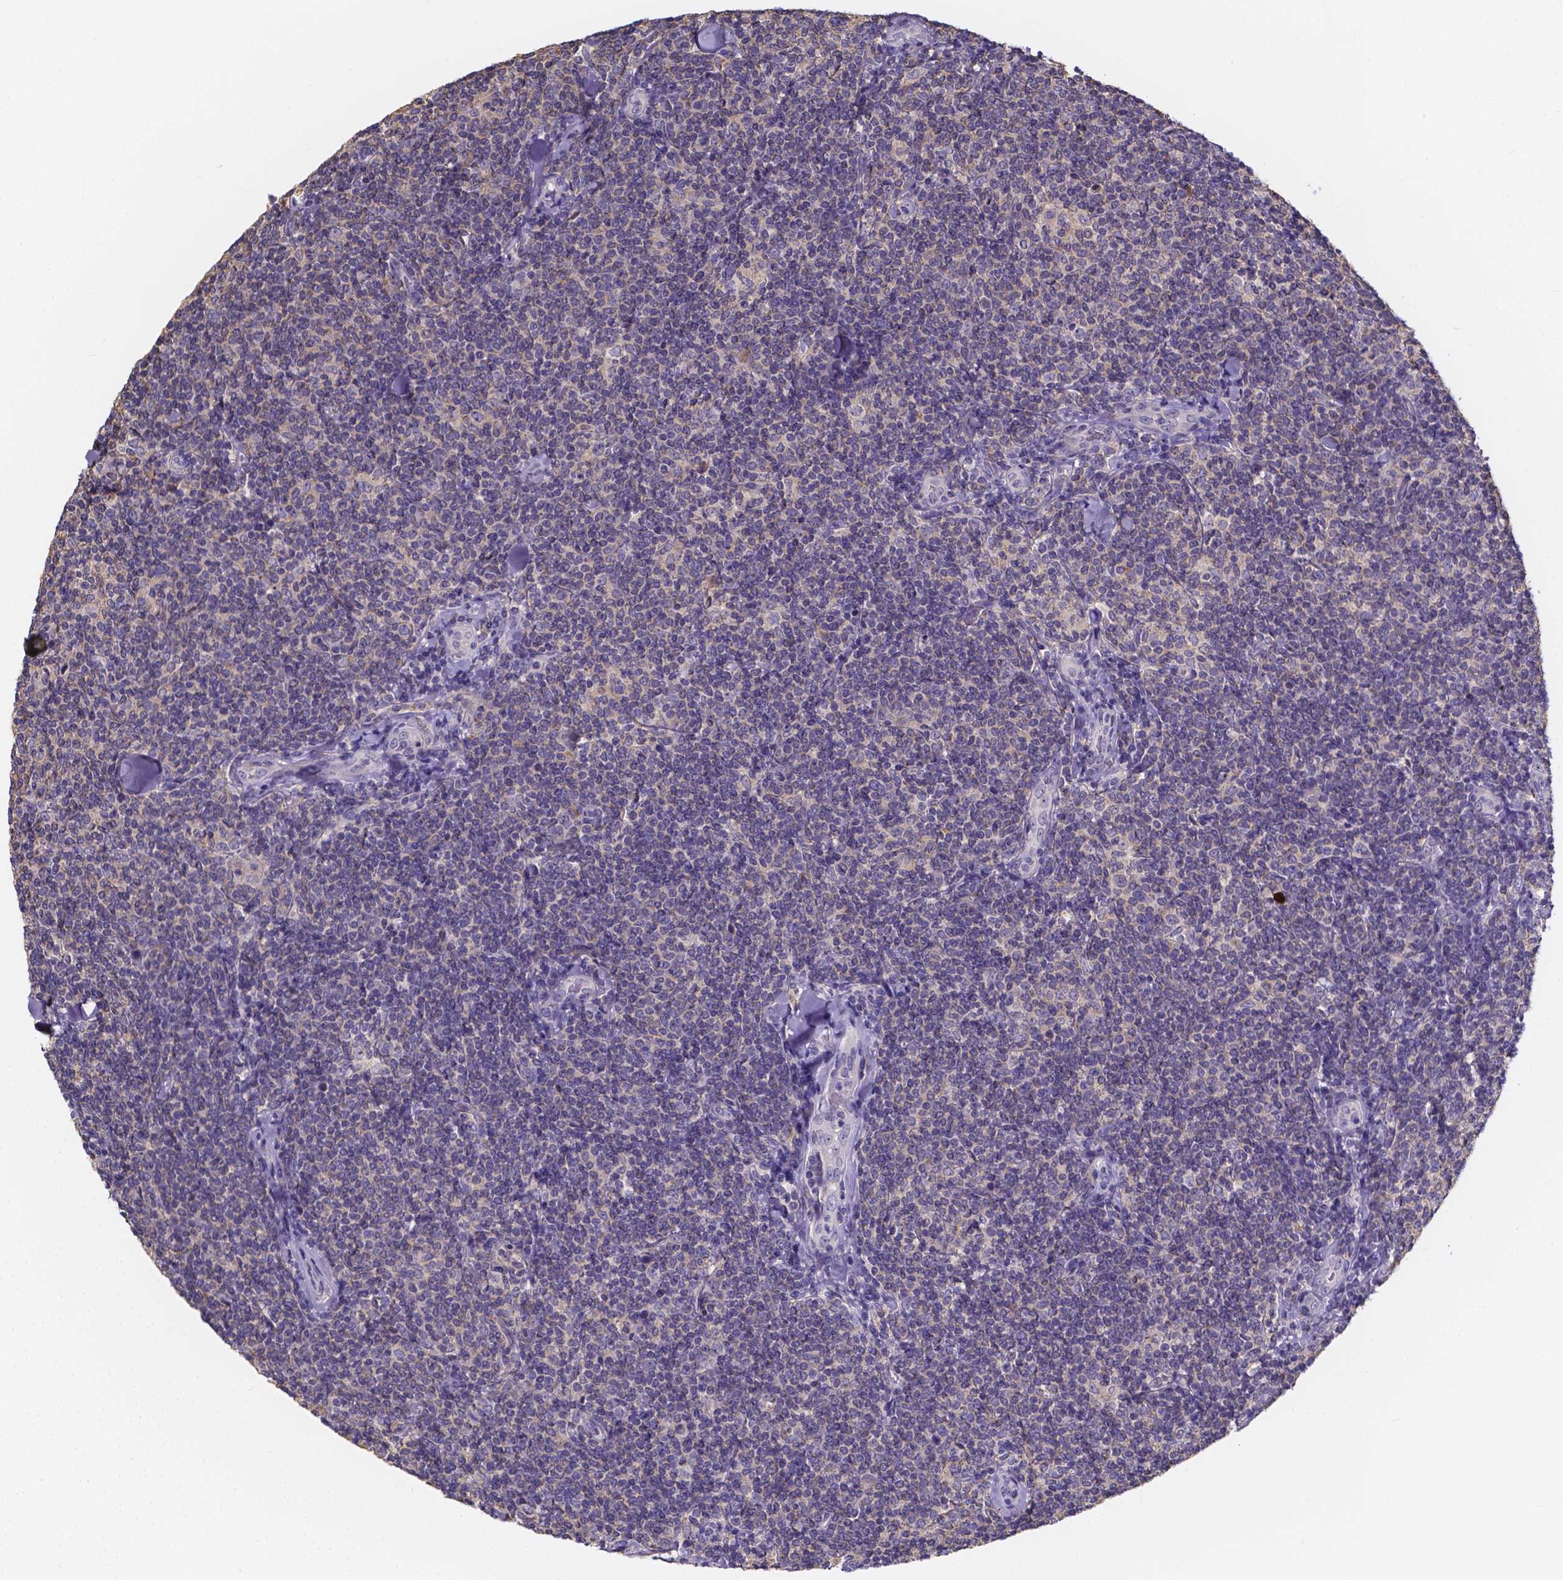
{"staining": {"intensity": "negative", "quantity": "none", "location": "none"}, "tissue": "lymphoma", "cell_type": "Tumor cells", "image_type": "cancer", "snomed": [{"axis": "morphology", "description": "Malignant lymphoma, non-Hodgkin's type, Low grade"}, {"axis": "topography", "description": "Lymph node"}], "caption": "Protein analysis of lymphoma displays no significant expression in tumor cells.", "gene": "SPOCD1", "patient": {"sex": "female", "age": 56}}